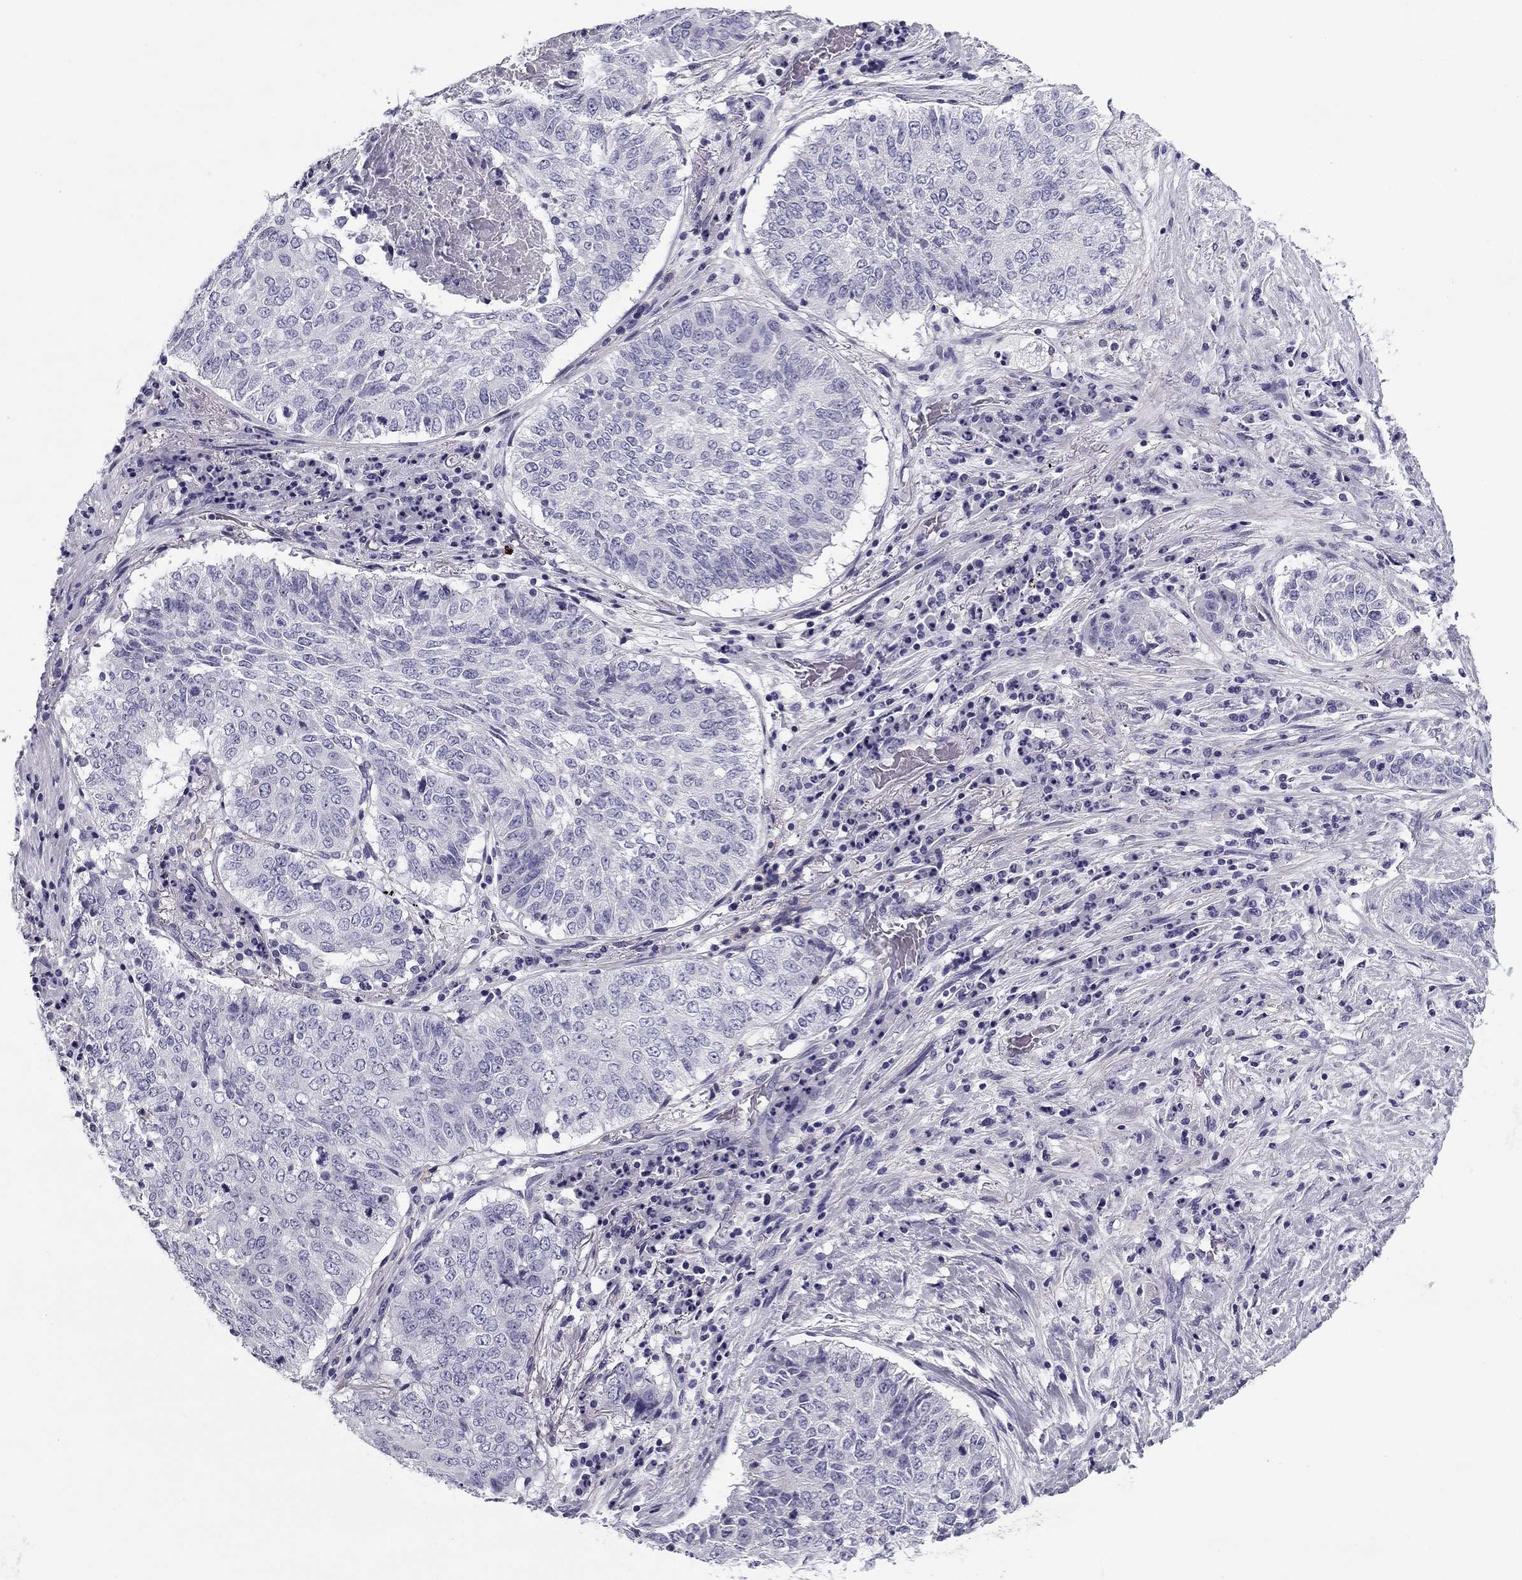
{"staining": {"intensity": "negative", "quantity": "none", "location": "none"}, "tissue": "lung cancer", "cell_type": "Tumor cells", "image_type": "cancer", "snomed": [{"axis": "morphology", "description": "Squamous cell carcinoma, NOS"}, {"axis": "topography", "description": "Lung"}], "caption": "Immunohistochemistry micrograph of neoplastic tissue: lung squamous cell carcinoma stained with DAB (3,3'-diaminobenzidine) exhibits no significant protein positivity in tumor cells.", "gene": "FLNC", "patient": {"sex": "male", "age": 64}}